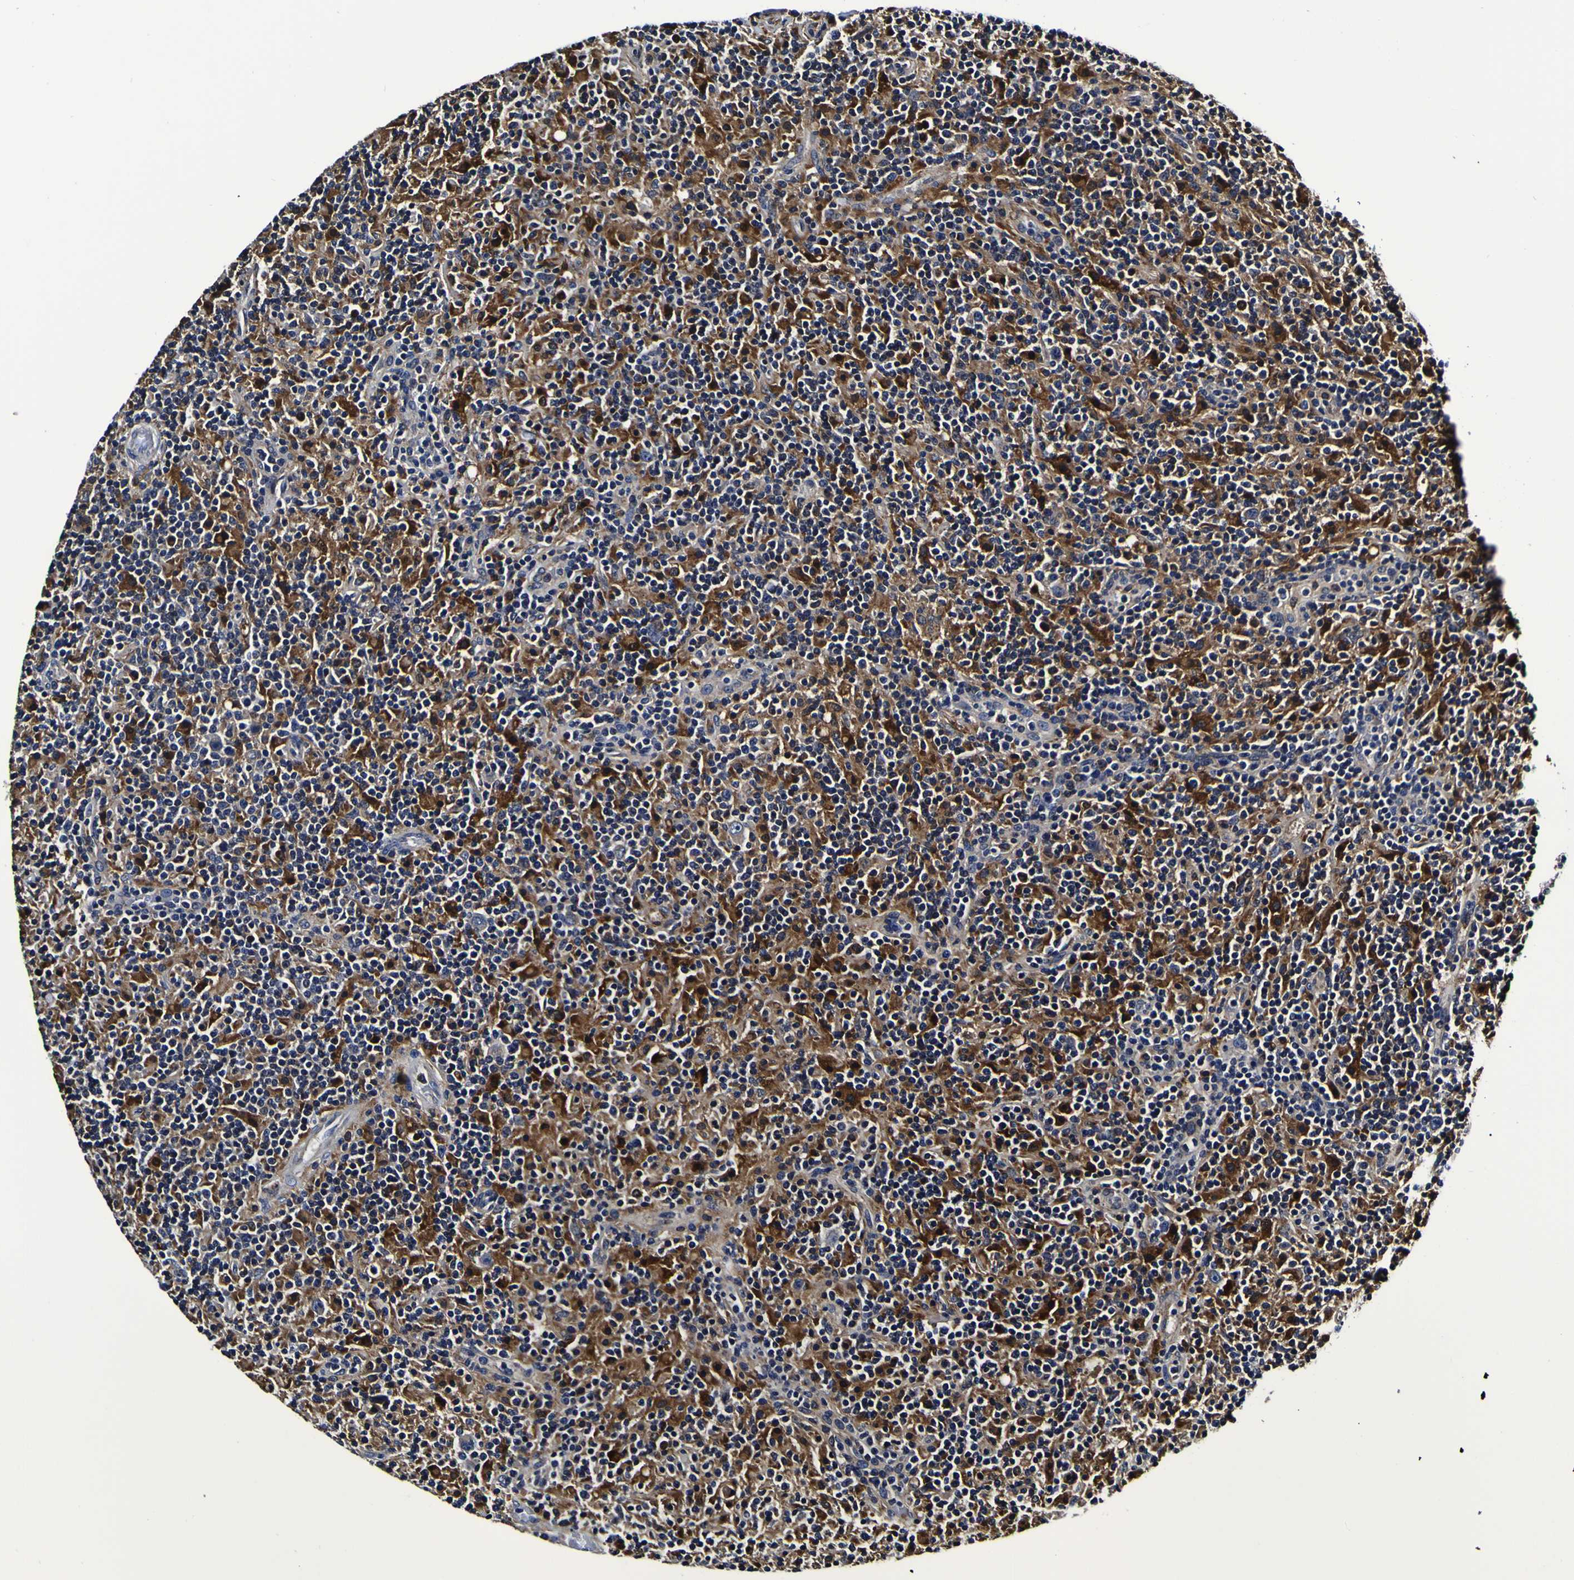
{"staining": {"intensity": "negative", "quantity": "none", "location": "none"}, "tissue": "lymphoma", "cell_type": "Tumor cells", "image_type": "cancer", "snomed": [{"axis": "morphology", "description": "Hodgkin's disease, NOS"}, {"axis": "topography", "description": "Lymph node"}], "caption": "High magnification brightfield microscopy of lymphoma stained with DAB (3,3'-diaminobenzidine) (brown) and counterstained with hematoxylin (blue): tumor cells show no significant expression. (DAB immunohistochemistry, high magnification).", "gene": "GPX1", "patient": {"sex": "male", "age": 70}}